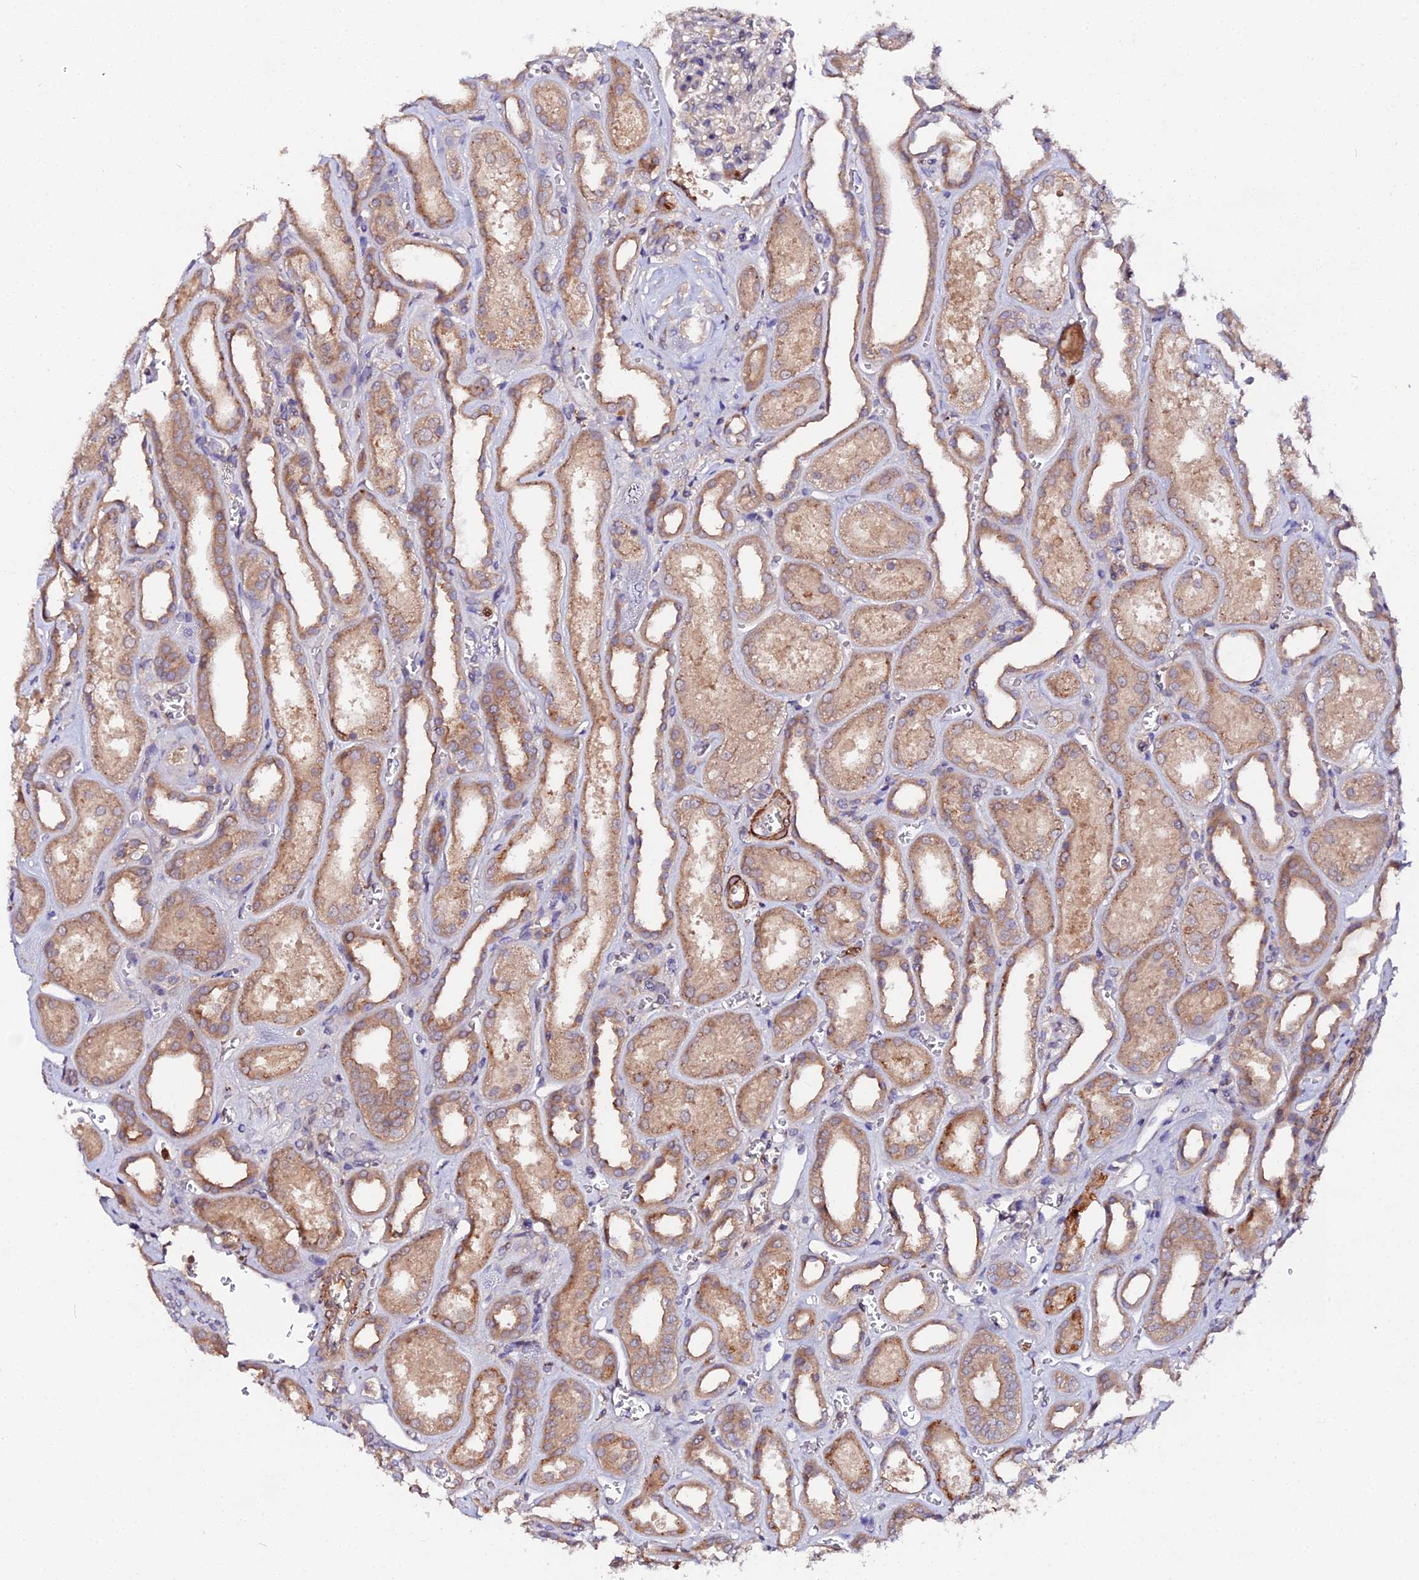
{"staining": {"intensity": "weak", "quantity": "<25%", "location": "cytoplasmic/membranous"}, "tissue": "kidney", "cell_type": "Cells in glomeruli", "image_type": "normal", "snomed": [{"axis": "morphology", "description": "Normal tissue, NOS"}, {"axis": "morphology", "description": "Adenocarcinoma, NOS"}, {"axis": "topography", "description": "Kidney"}], "caption": "IHC of benign human kidney demonstrates no staining in cells in glomeruli.", "gene": "TRIM26", "patient": {"sex": "female", "age": 68}}